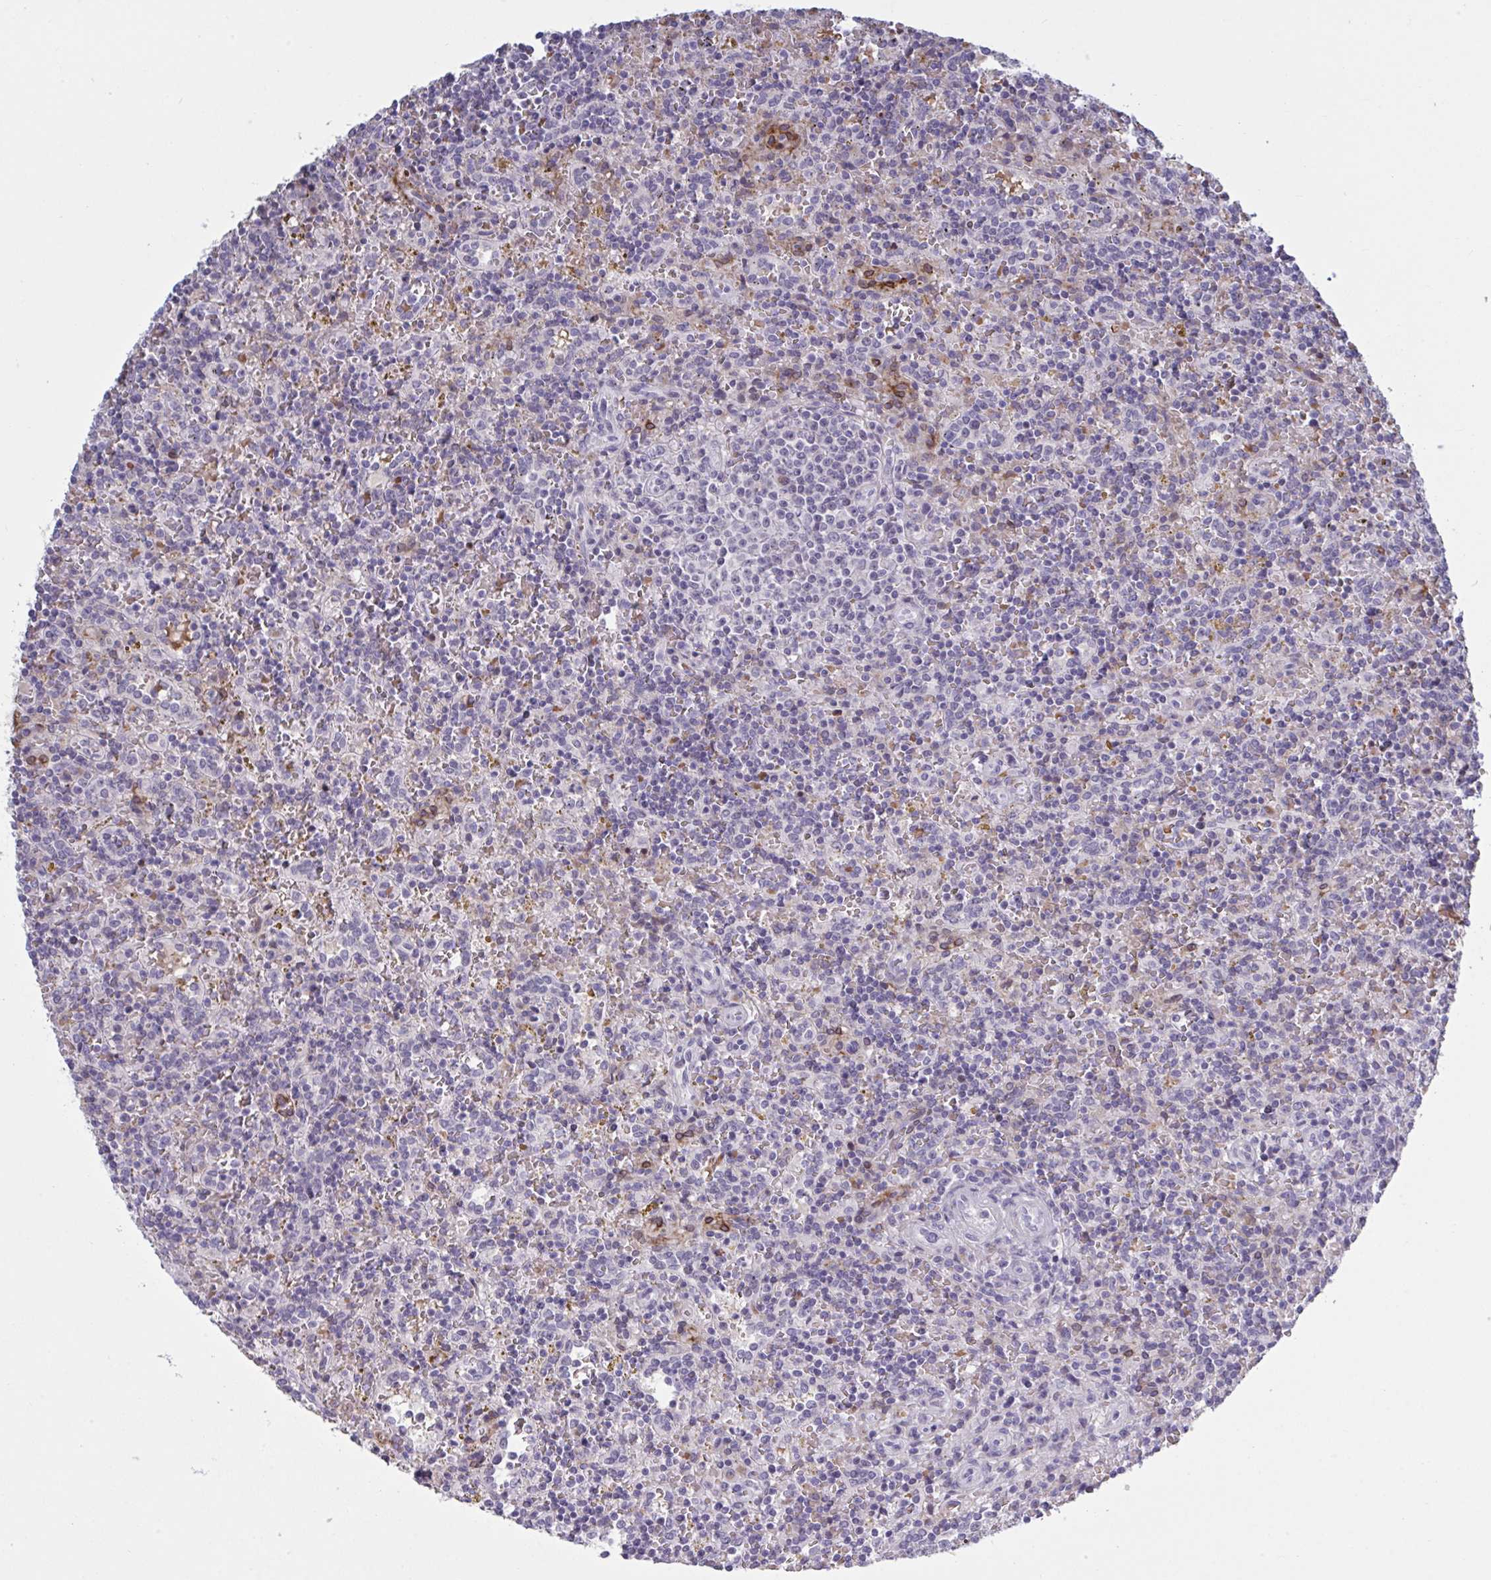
{"staining": {"intensity": "negative", "quantity": "none", "location": "none"}, "tissue": "lymphoma", "cell_type": "Tumor cells", "image_type": "cancer", "snomed": [{"axis": "morphology", "description": "Malignant lymphoma, non-Hodgkin's type, Low grade"}, {"axis": "topography", "description": "Spleen"}], "caption": "High power microscopy micrograph of an immunohistochemistry (IHC) micrograph of lymphoma, revealing no significant positivity in tumor cells. (DAB (3,3'-diaminobenzidine) immunohistochemistry with hematoxylin counter stain).", "gene": "HSD11B2", "patient": {"sex": "male", "age": 67}}